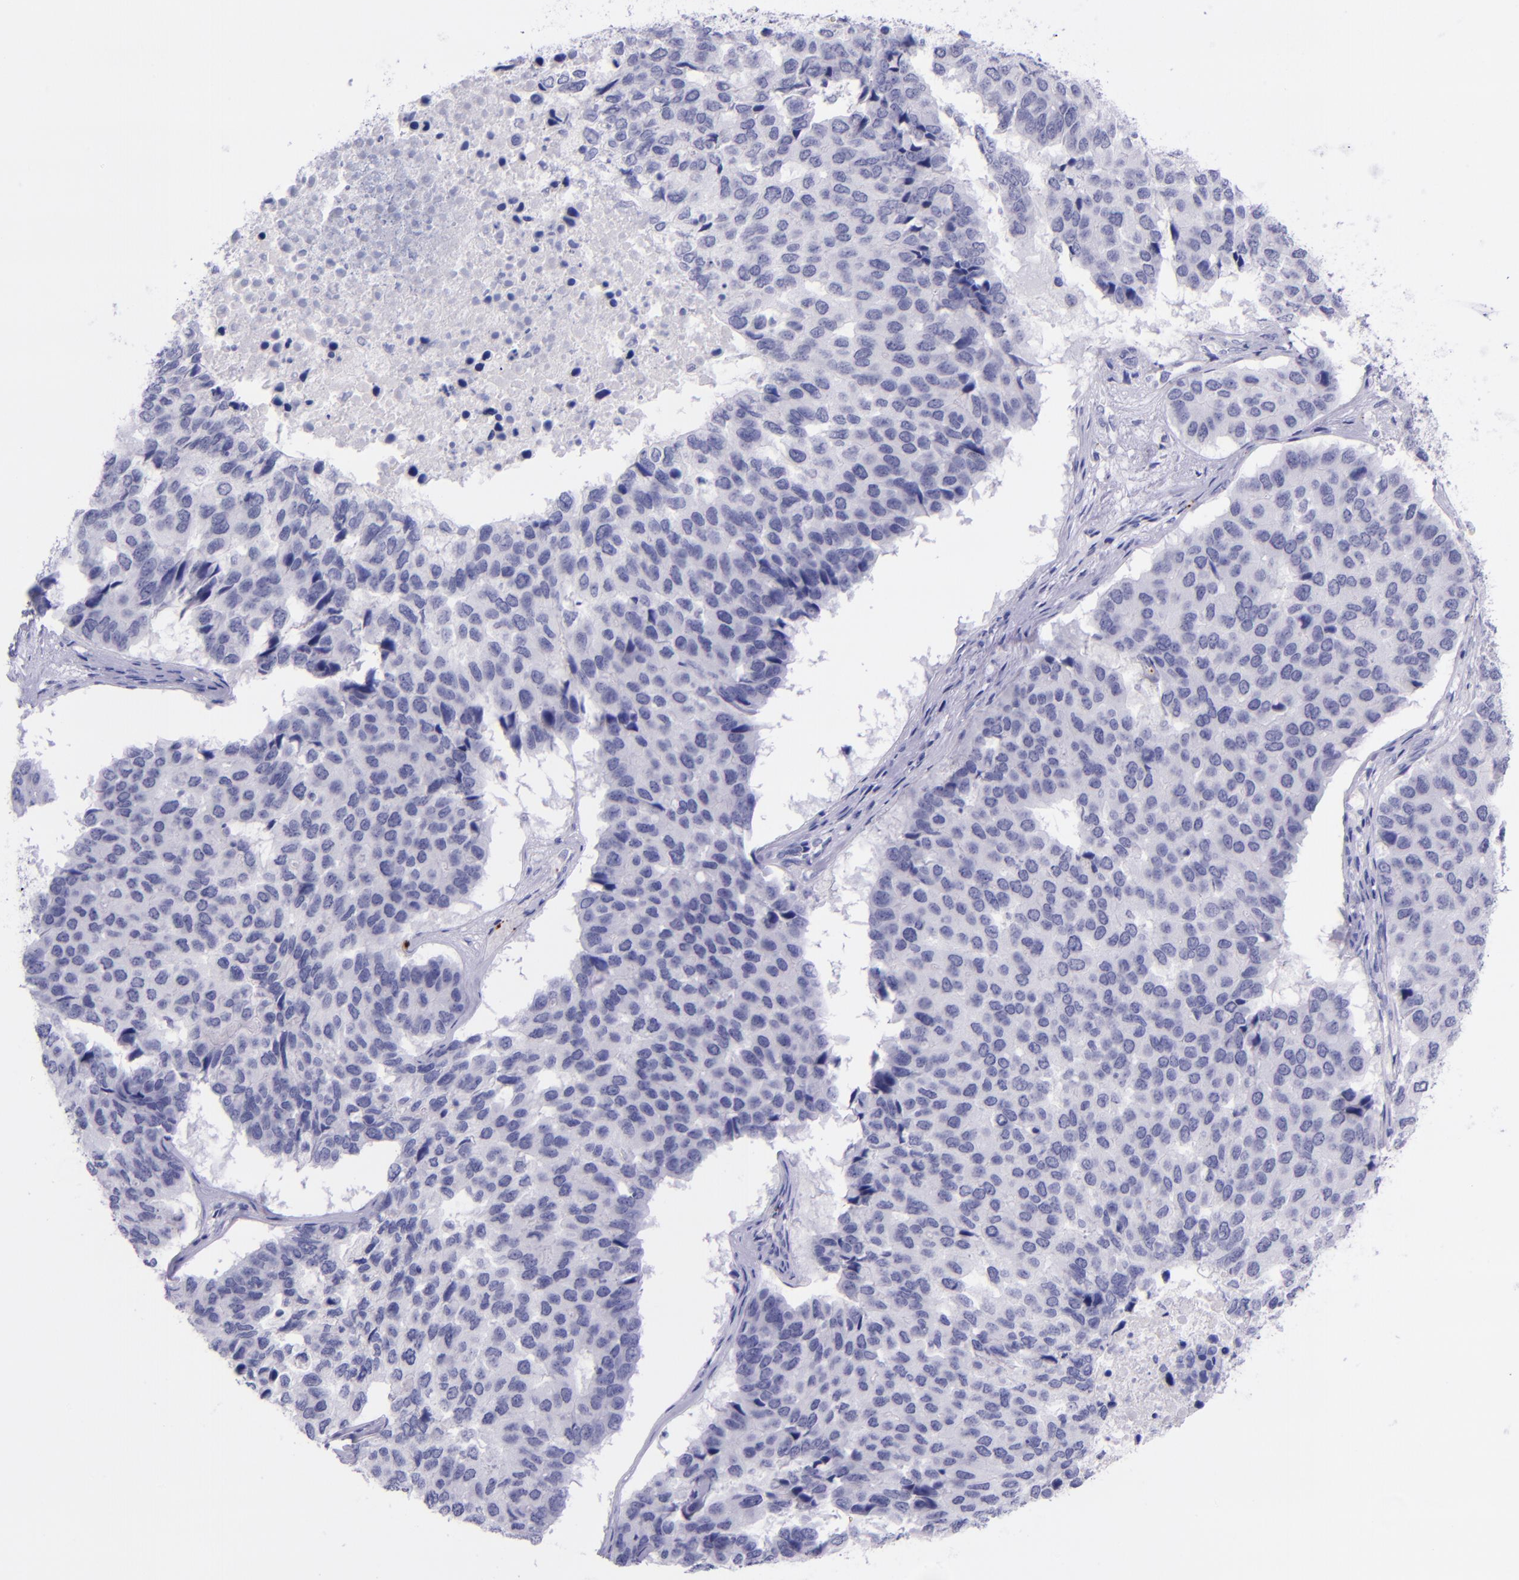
{"staining": {"intensity": "negative", "quantity": "none", "location": "none"}, "tissue": "pancreatic cancer", "cell_type": "Tumor cells", "image_type": "cancer", "snomed": [{"axis": "morphology", "description": "Adenocarcinoma, NOS"}, {"axis": "topography", "description": "Pancreas"}], "caption": "IHC micrograph of neoplastic tissue: human pancreatic adenocarcinoma stained with DAB (3,3'-diaminobenzidine) shows no significant protein staining in tumor cells.", "gene": "SELE", "patient": {"sex": "male", "age": 50}}